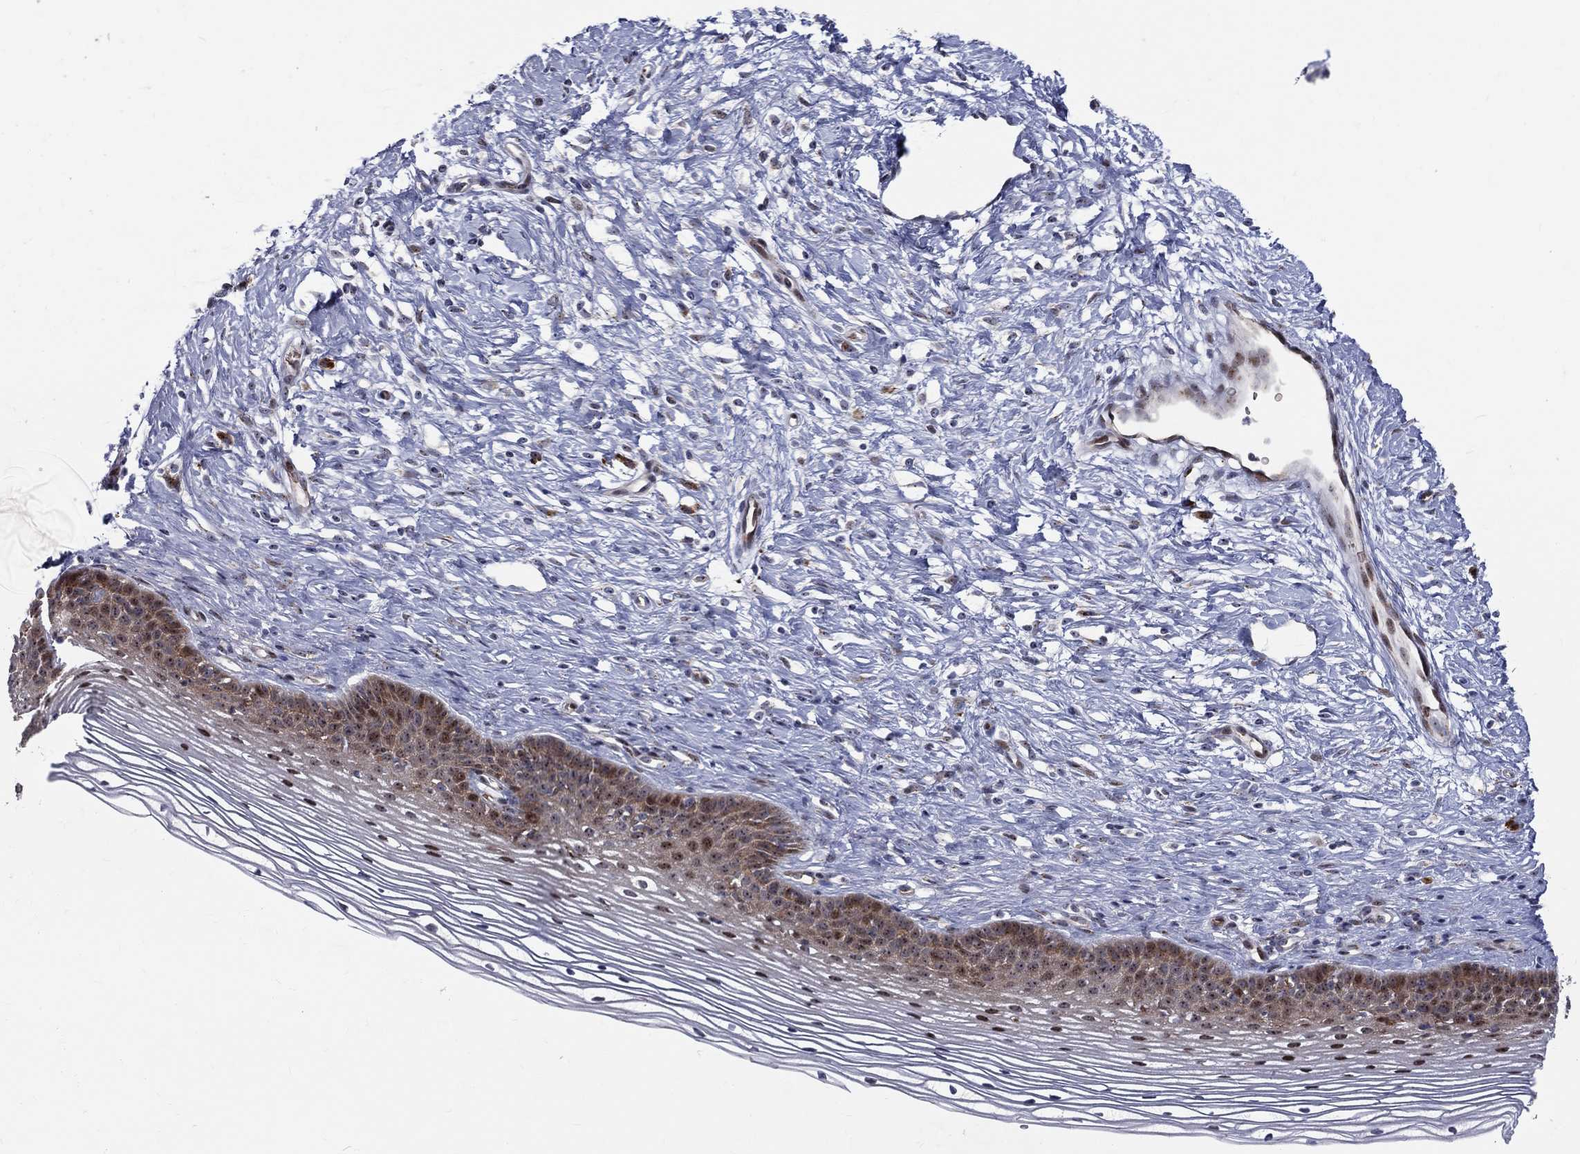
{"staining": {"intensity": "strong", "quantity": "25%-75%", "location": "nuclear"}, "tissue": "cervix", "cell_type": "Squamous epithelial cells", "image_type": "normal", "snomed": [{"axis": "morphology", "description": "Normal tissue, NOS"}, {"axis": "topography", "description": "Cervix"}], "caption": "About 25%-75% of squamous epithelial cells in normal human cervix exhibit strong nuclear protein staining as visualized by brown immunohistochemical staining.", "gene": "VHL", "patient": {"sex": "female", "age": 39}}